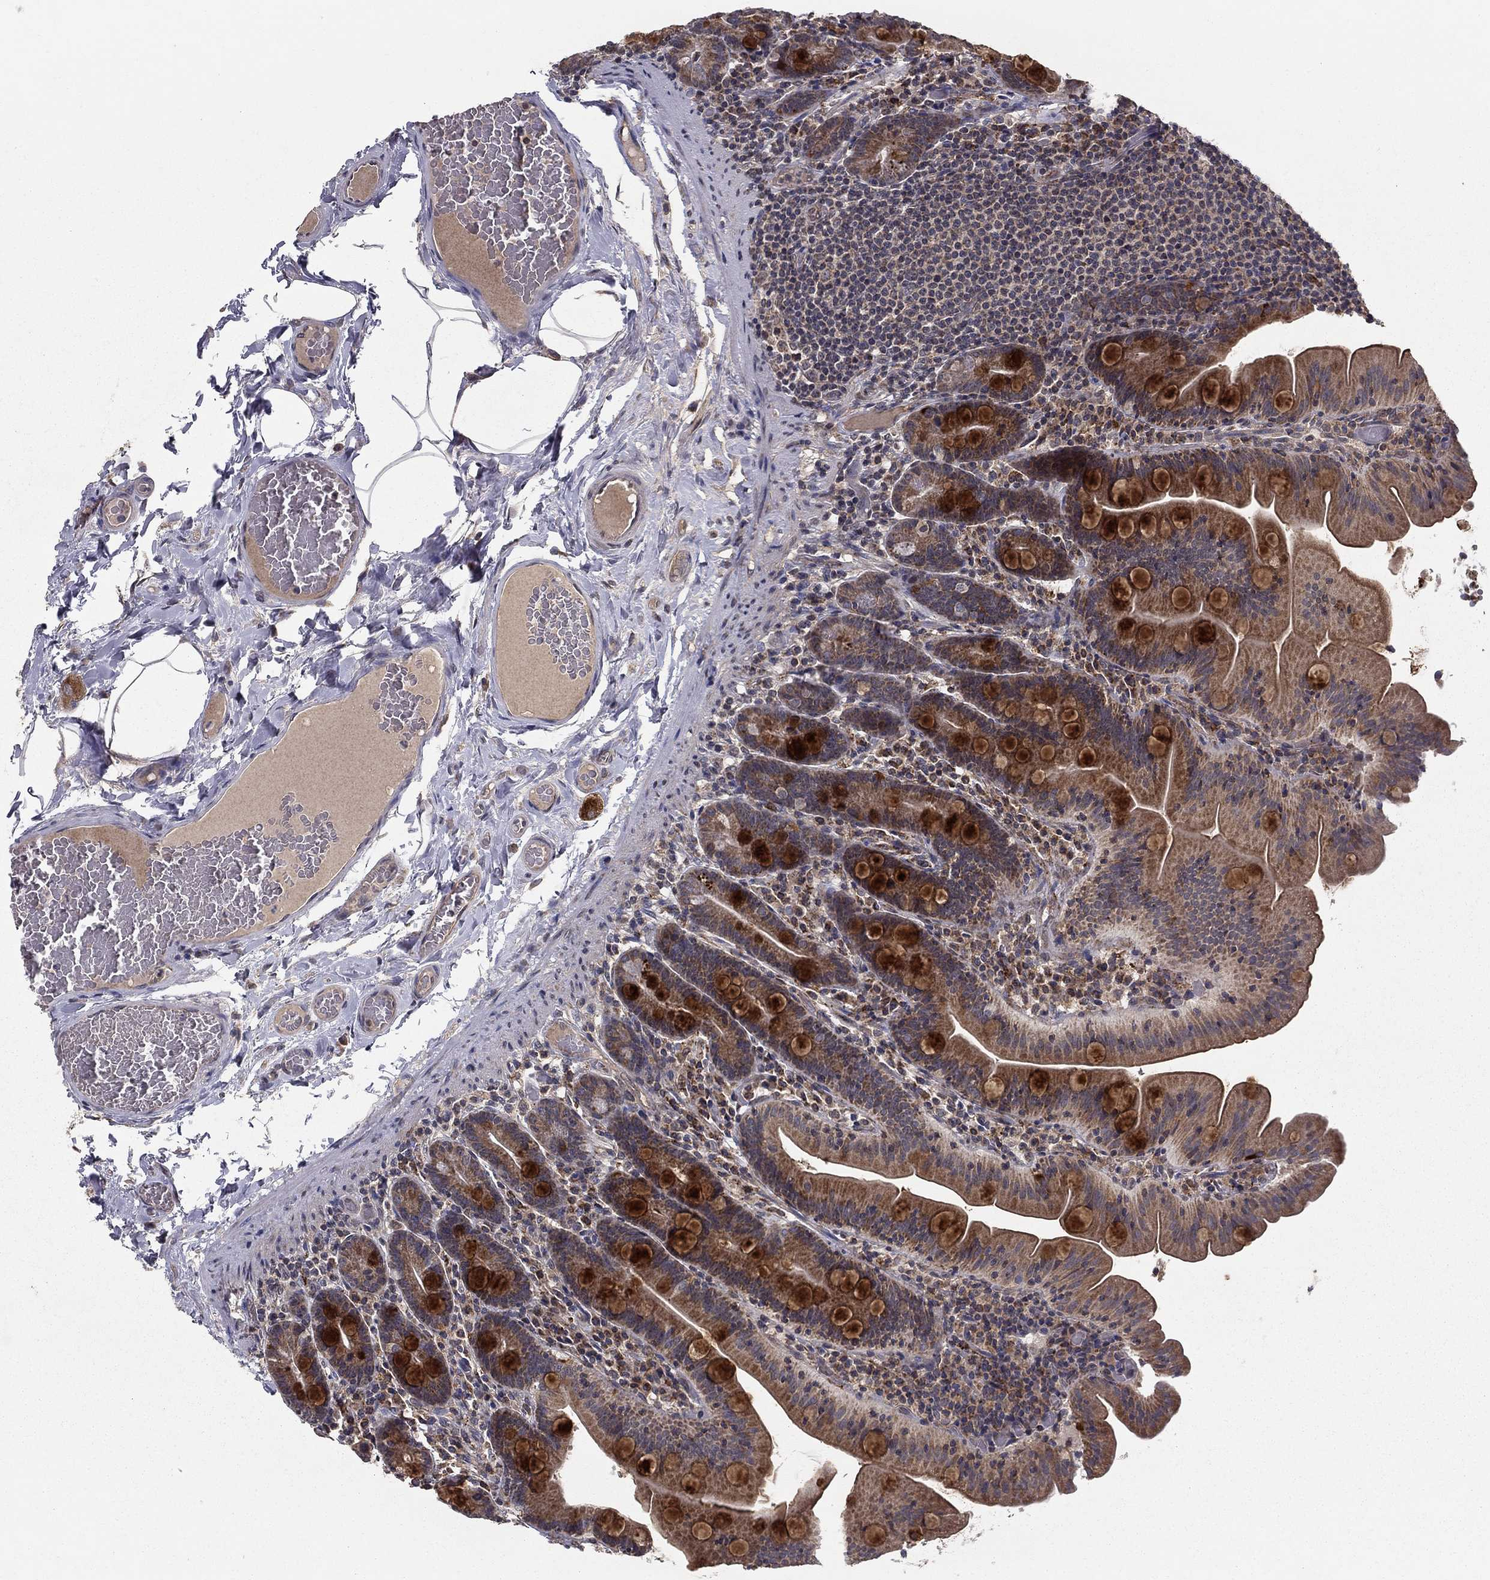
{"staining": {"intensity": "strong", "quantity": "25%-75%", "location": "cytoplasmic/membranous"}, "tissue": "small intestine", "cell_type": "Glandular cells", "image_type": "normal", "snomed": [{"axis": "morphology", "description": "Normal tissue, NOS"}, {"axis": "topography", "description": "Small intestine"}], "caption": "Protein positivity by immunohistochemistry (IHC) displays strong cytoplasmic/membranous staining in approximately 25%-75% of glandular cells in normal small intestine.", "gene": "SLC2A13", "patient": {"sex": "male", "age": 37}}